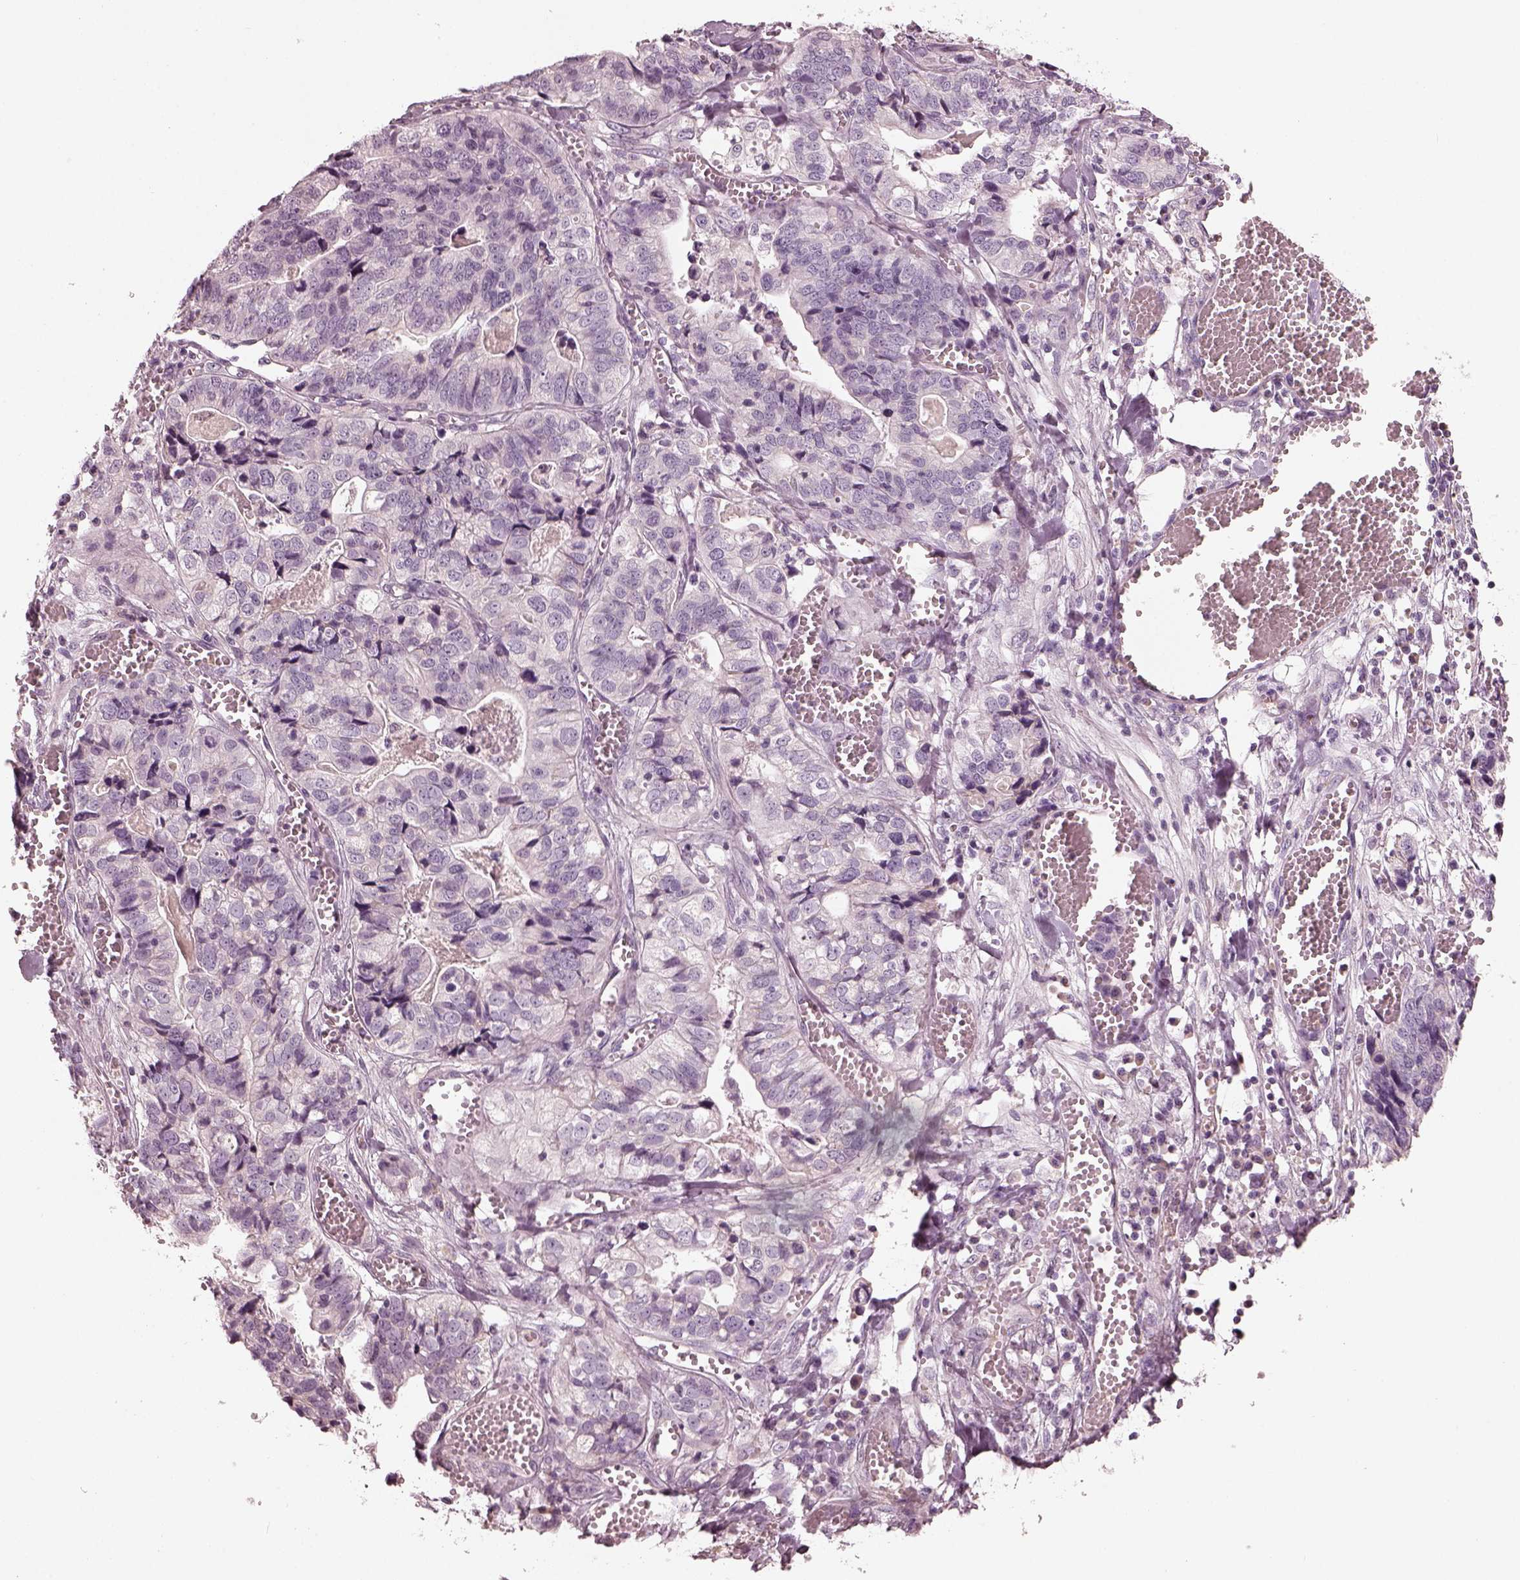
{"staining": {"intensity": "negative", "quantity": "none", "location": "none"}, "tissue": "stomach cancer", "cell_type": "Tumor cells", "image_type": "cancer", "snomed": [{"axis": "morphology", "description": "Adenocarcinoma, NOS"}, {"axis": "topography", "description": "Stomach, upper"}], "caption": "Adenocarcinoma (stomach) stained for a protein using IHC exhibits no staining tumor cells.", "gene": "MIA", "patient": {"sex": "female", "age": 67}}